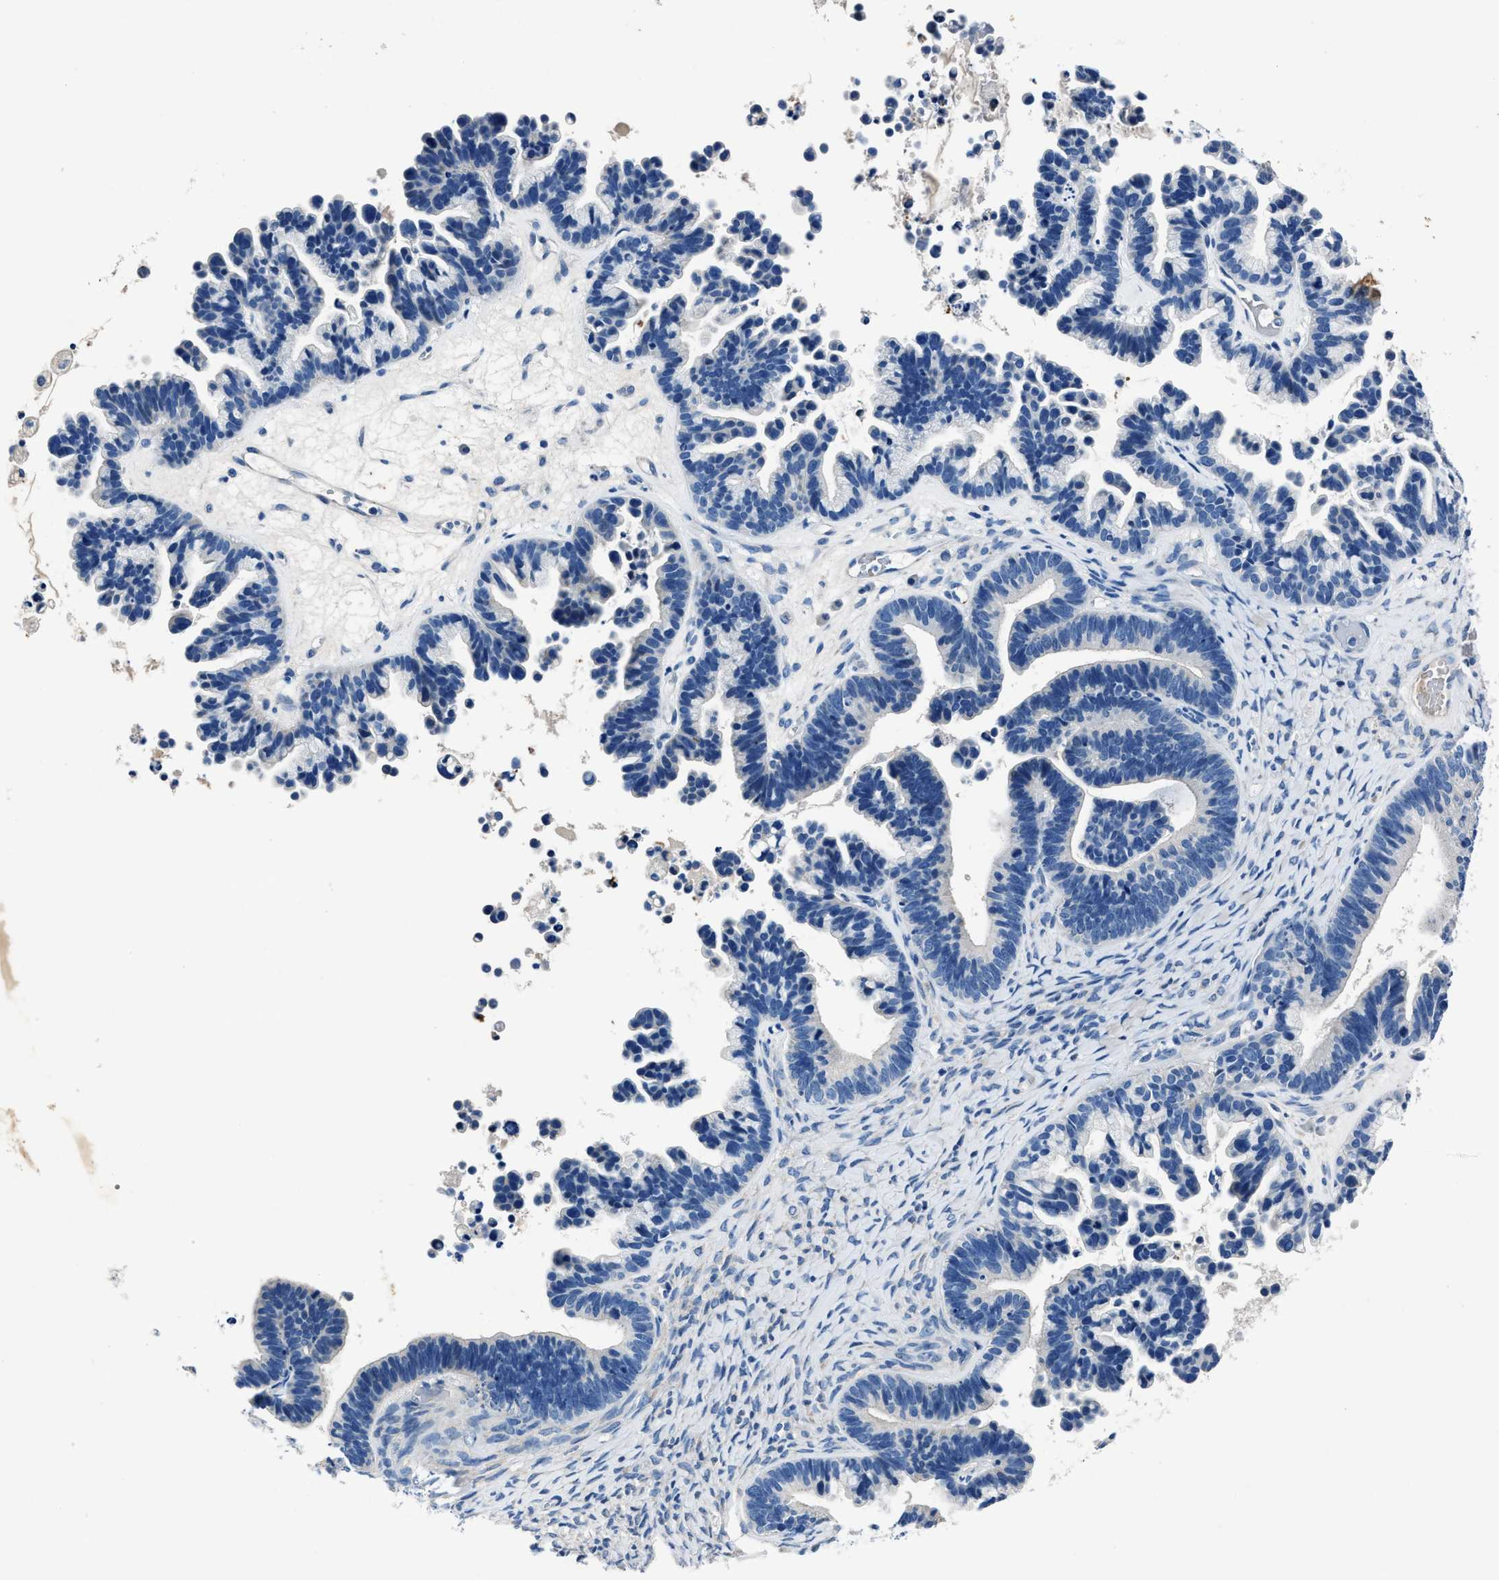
{"staining": {"intensity": "negative", "quantity": "none", "location": "none"}, "tissue": "ovarian cancer", "cell_type": "Tumor cells", "image_type": "cancer", "snomed": [{"axis": "morphology", "description": "Cystadenocarcinoma, serous, NOS"}, {"axis": "topography", "description": "Ovary"}], "caption": "Immunohistochemical staining of ovarian serous cystadenocarcinoma exhibits no significant positivity in tumor cells.", "gene": "NACAD", "patient": {"sex": "female", "age": 56}}